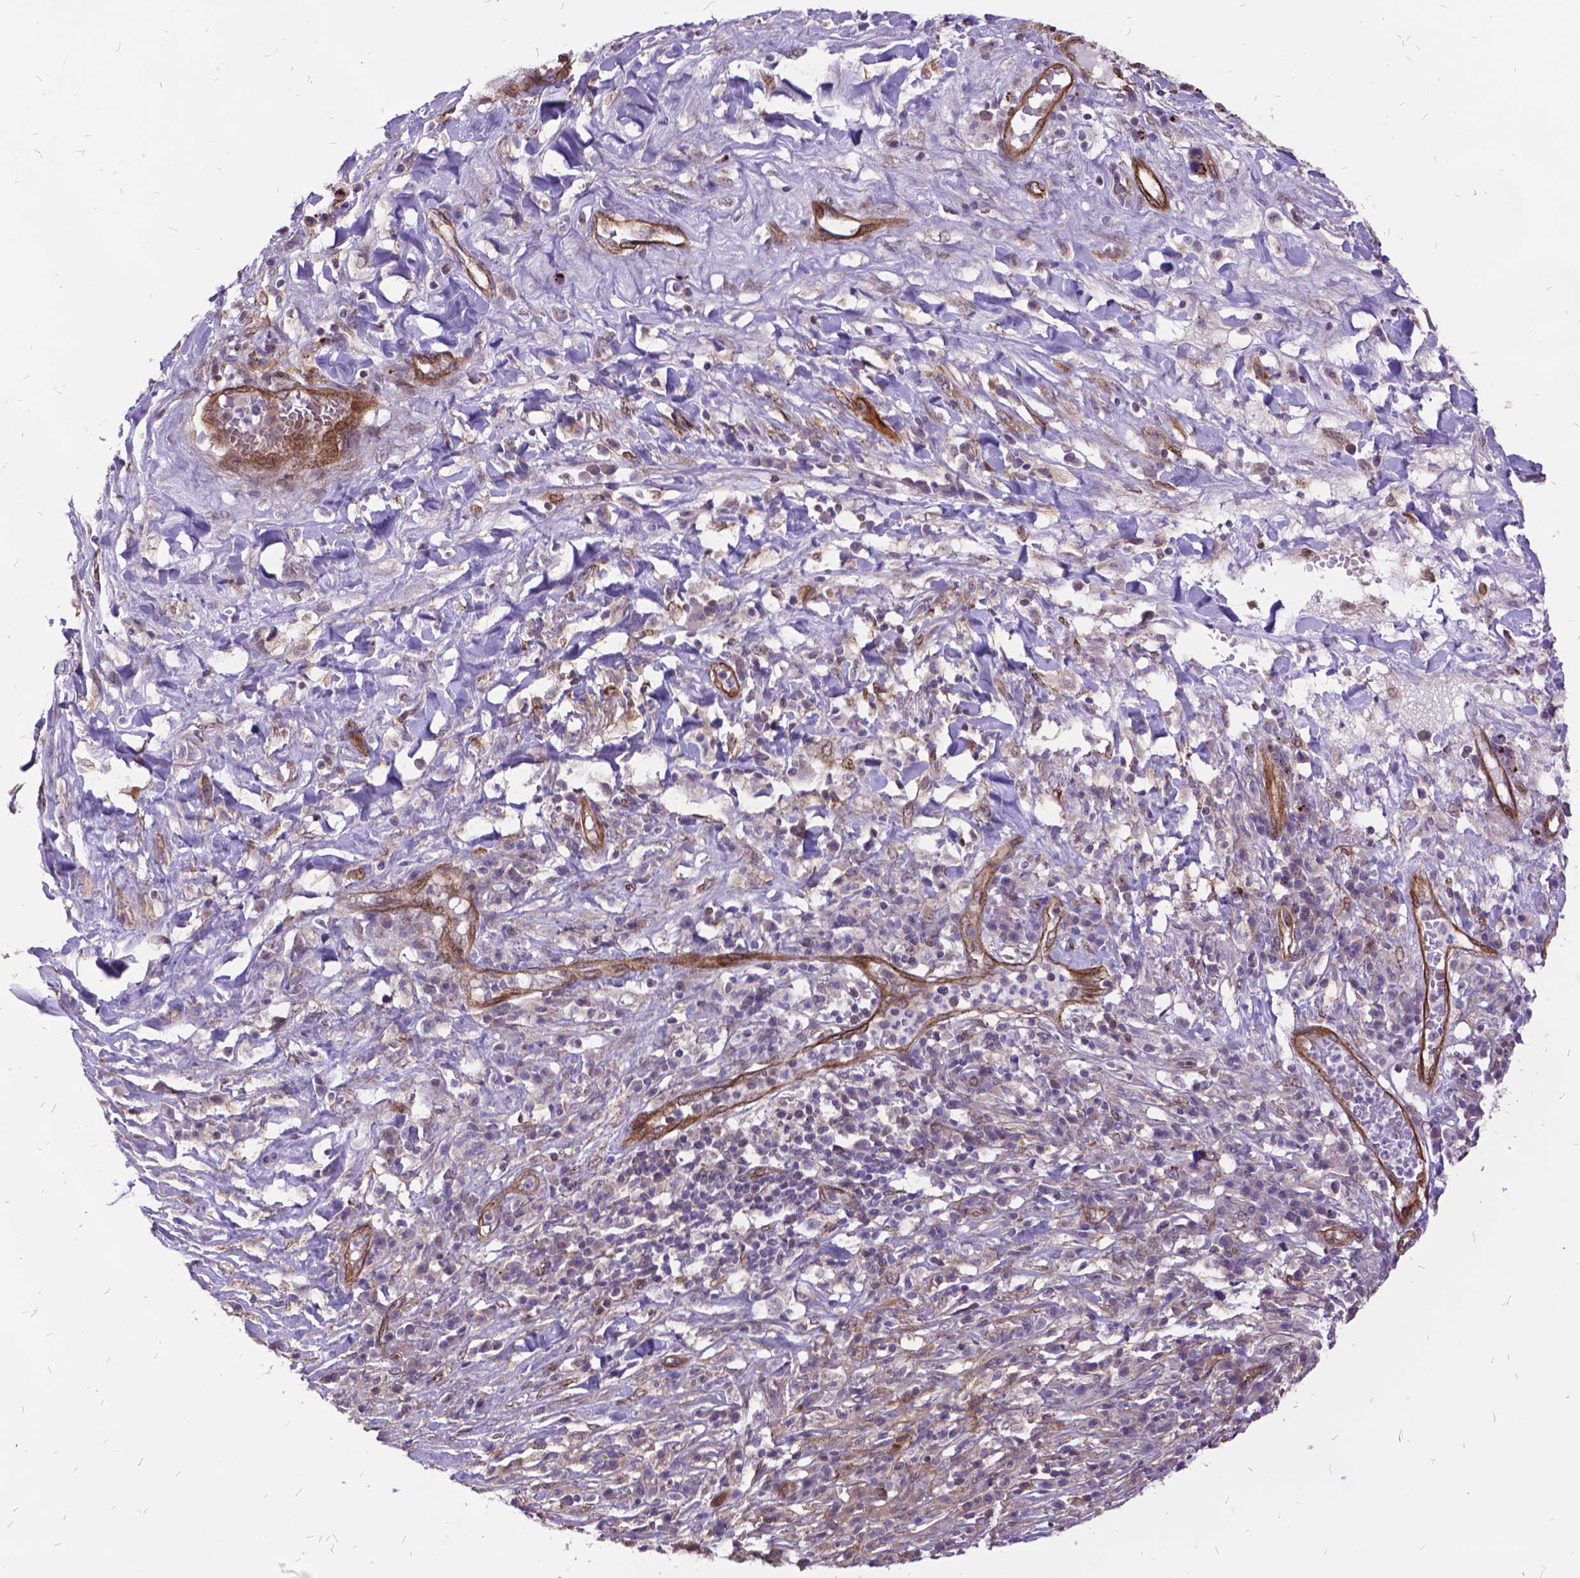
{"staining": {"intensity": "weak", "quantity": "<25%", "location": "cytoplasmic/membranous"}, "tissue": "melanoma", "cell_type": "Tumor cells", "image_type": "cancer", "snomed": [{"axis": "morphology", "description": "Malignant melanoma, NOS"}, {"axis": "topography", "description": "Skin"}], "caption": "Micrograph shows no significant protein staining in tumor cells of malignant melanoma. The staining is performed using DAB brown chromogen with nuclei counter-stained in using hematoxylin.", "gene": "GRB7", "patient": {"sex": "female", "age": 91}}